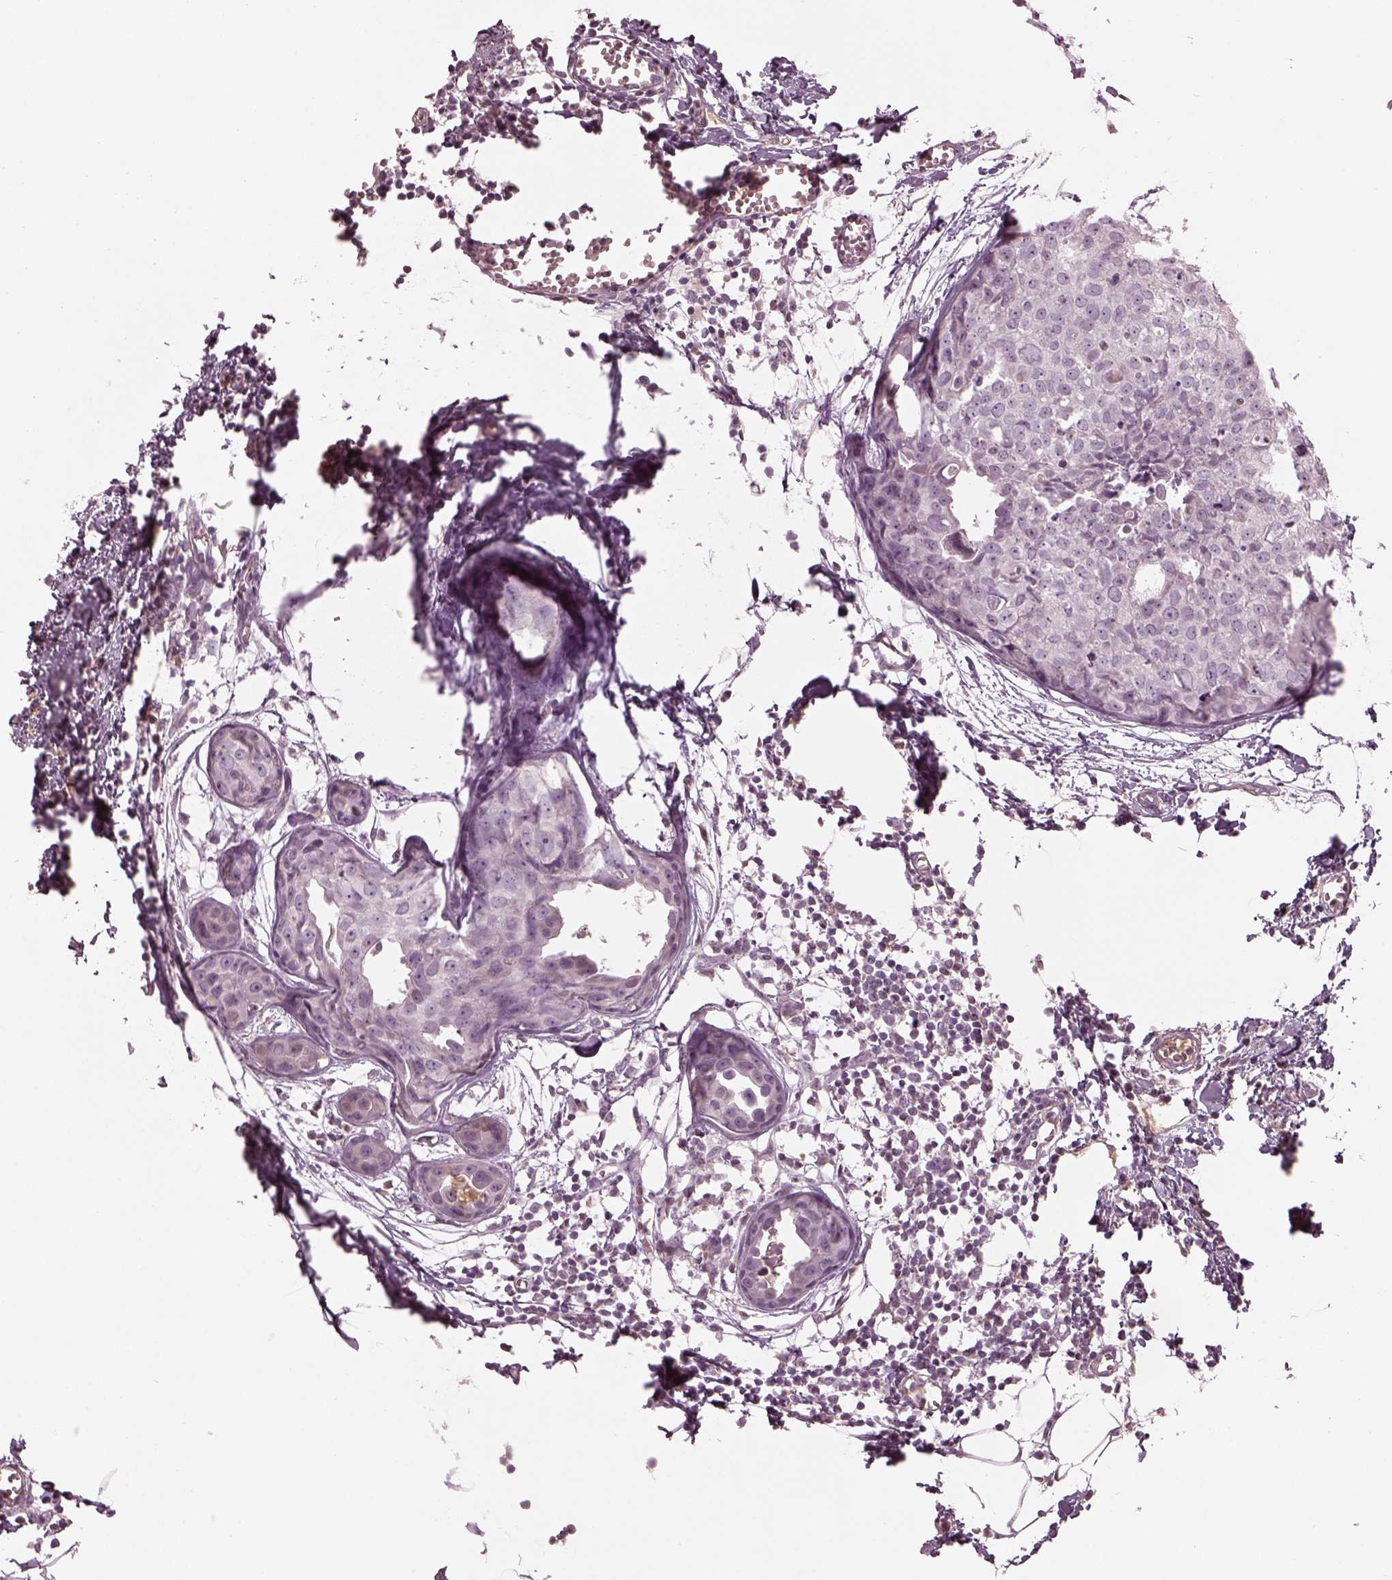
{"staining": {"intensity": "negative", "quantity": "none", "location": "none"}, "tissue": "breast cancer", "cell_type": "Tumor cells", "image_type": "cancer", "snomed": [{"axis": "morphology", "description": "Duct carcinoma"}, {"axis": "topography", "description": "Breast"}], "caption": "Breast intraductal carcinoma was stained to show a protein in brown. There is no significant expression in tumor cells.", "gene": "TLX3", "patient": {"sex": "female", "age": 38}}